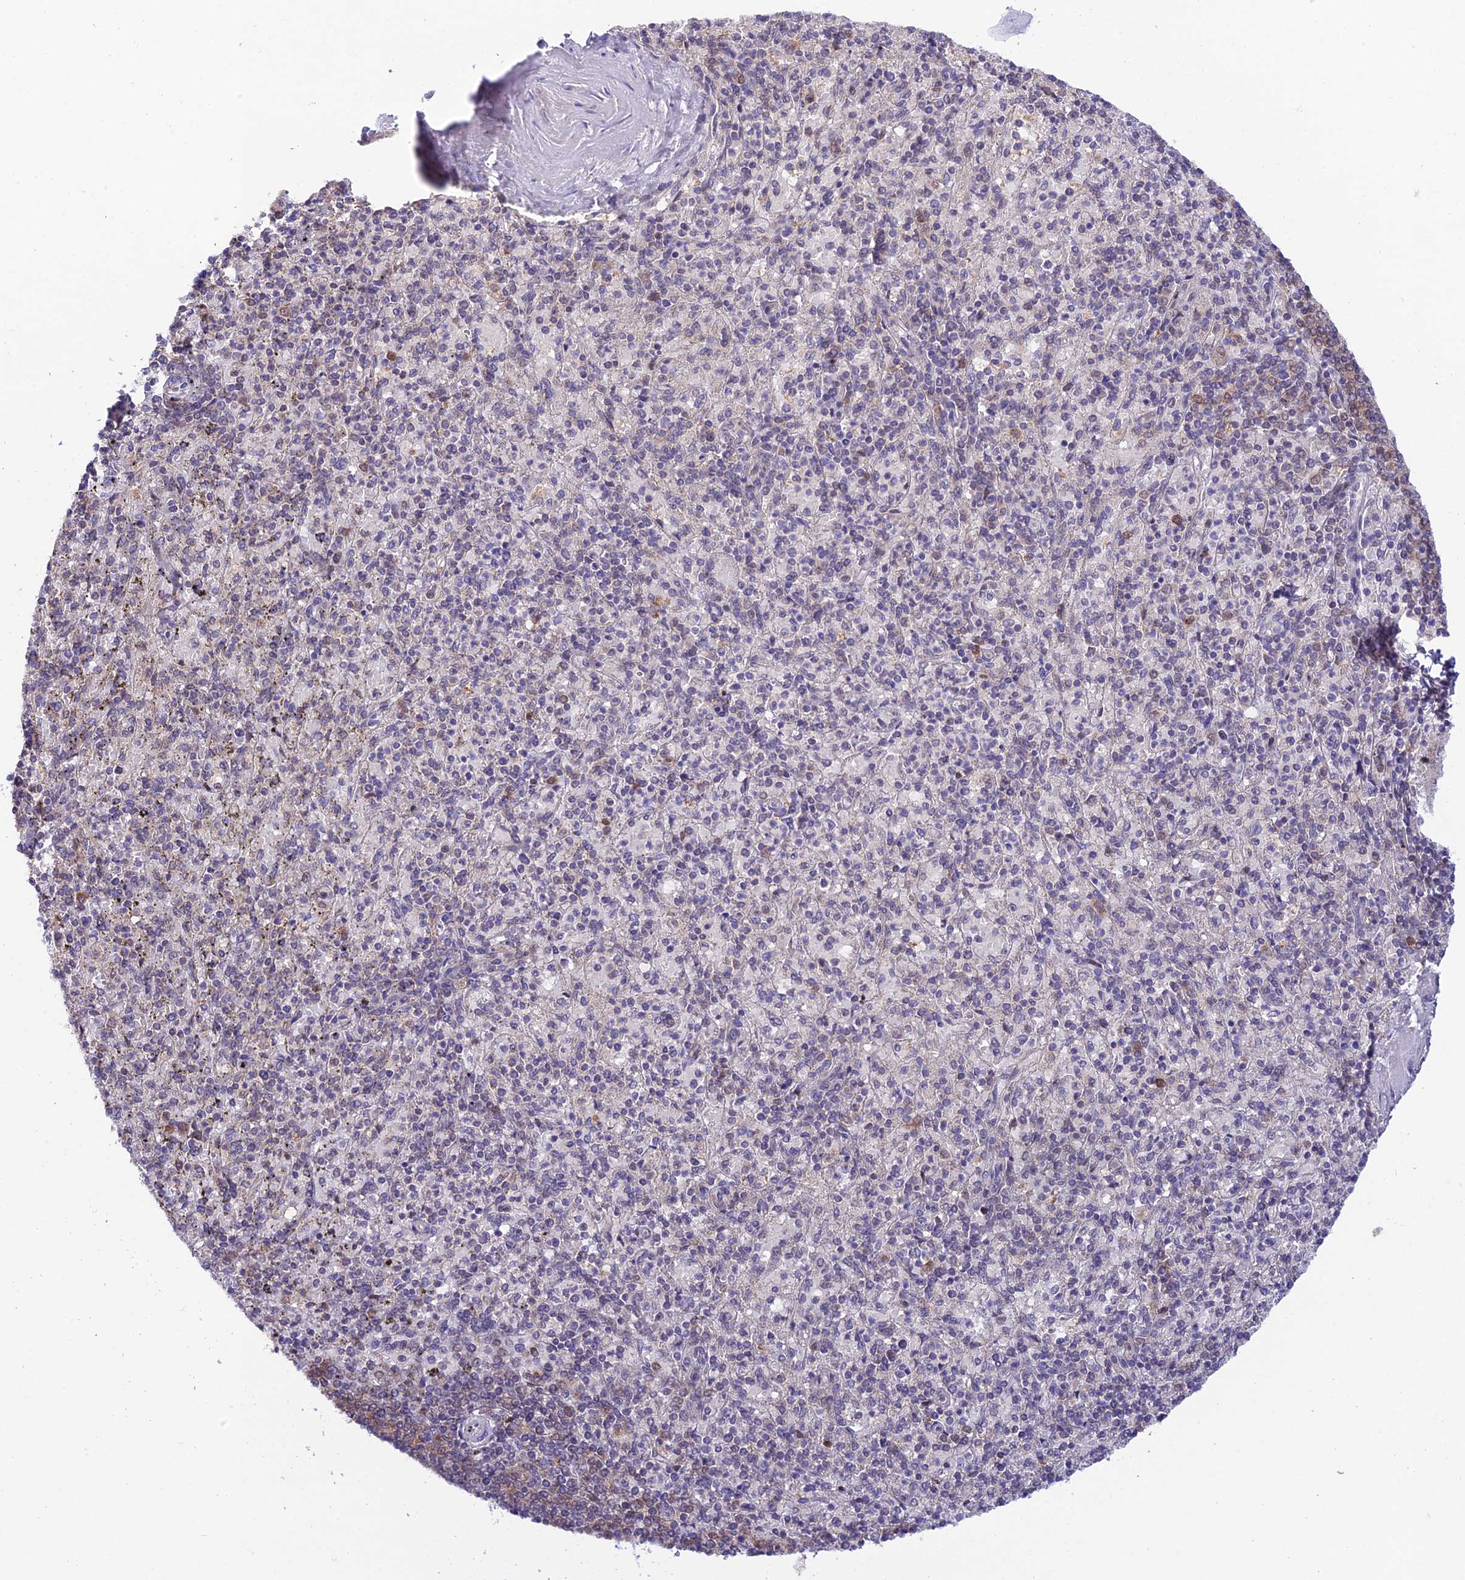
{"staining": {"intensity": "negative", "quantity": "none", "location": "none"}, "tissue": "spleen", "cell_type": "Cells in red pulp", "image_type": "normal", "snomed": [{"axis": "morphology", "description": "Normal tissue, NOS"}, {"axis": "topography", "description": "Spleen"}], "caption": "Cells in red pulp show no significant staining in benign spleen.", "gene": "TRIM40", "patient": {"sex": "male", "age": 82}}